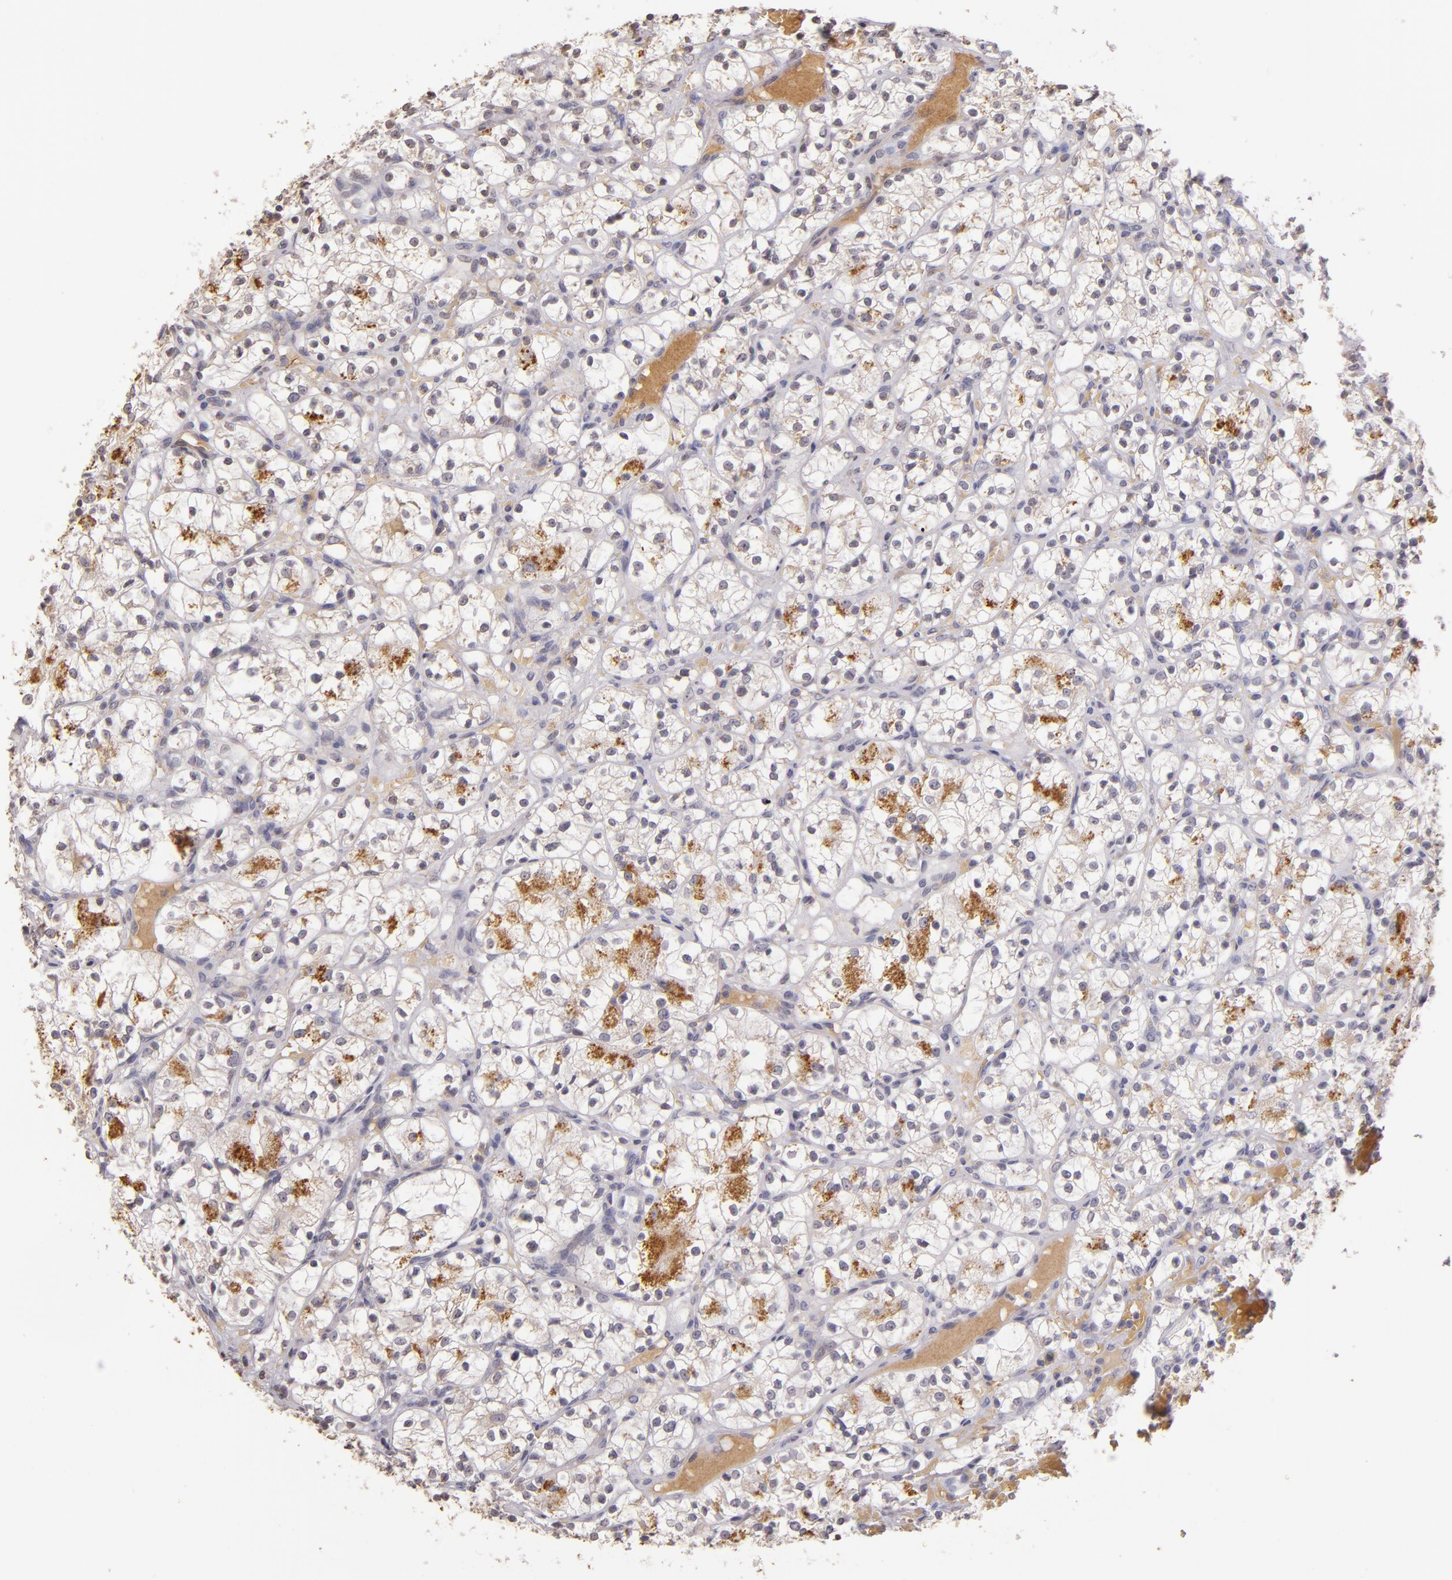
{"staining": {"intensity": "negative", "quantity": "none", "location": "none"}, "tissue": "renal cancer", "cell_type": "Tumor cells", "image_type": "cancer", "snomed": [{"axis": "morphology", "description": "Adenocarcinoma, NOS"}, {"axis": "topography", "description": "Kidney"}], "caption": "Image shows no protein staining in tumor cells of adenocarcinoma (renal) tissue.", "gene": "ABL1", "patient": {"sex": "female", "age": 60}}